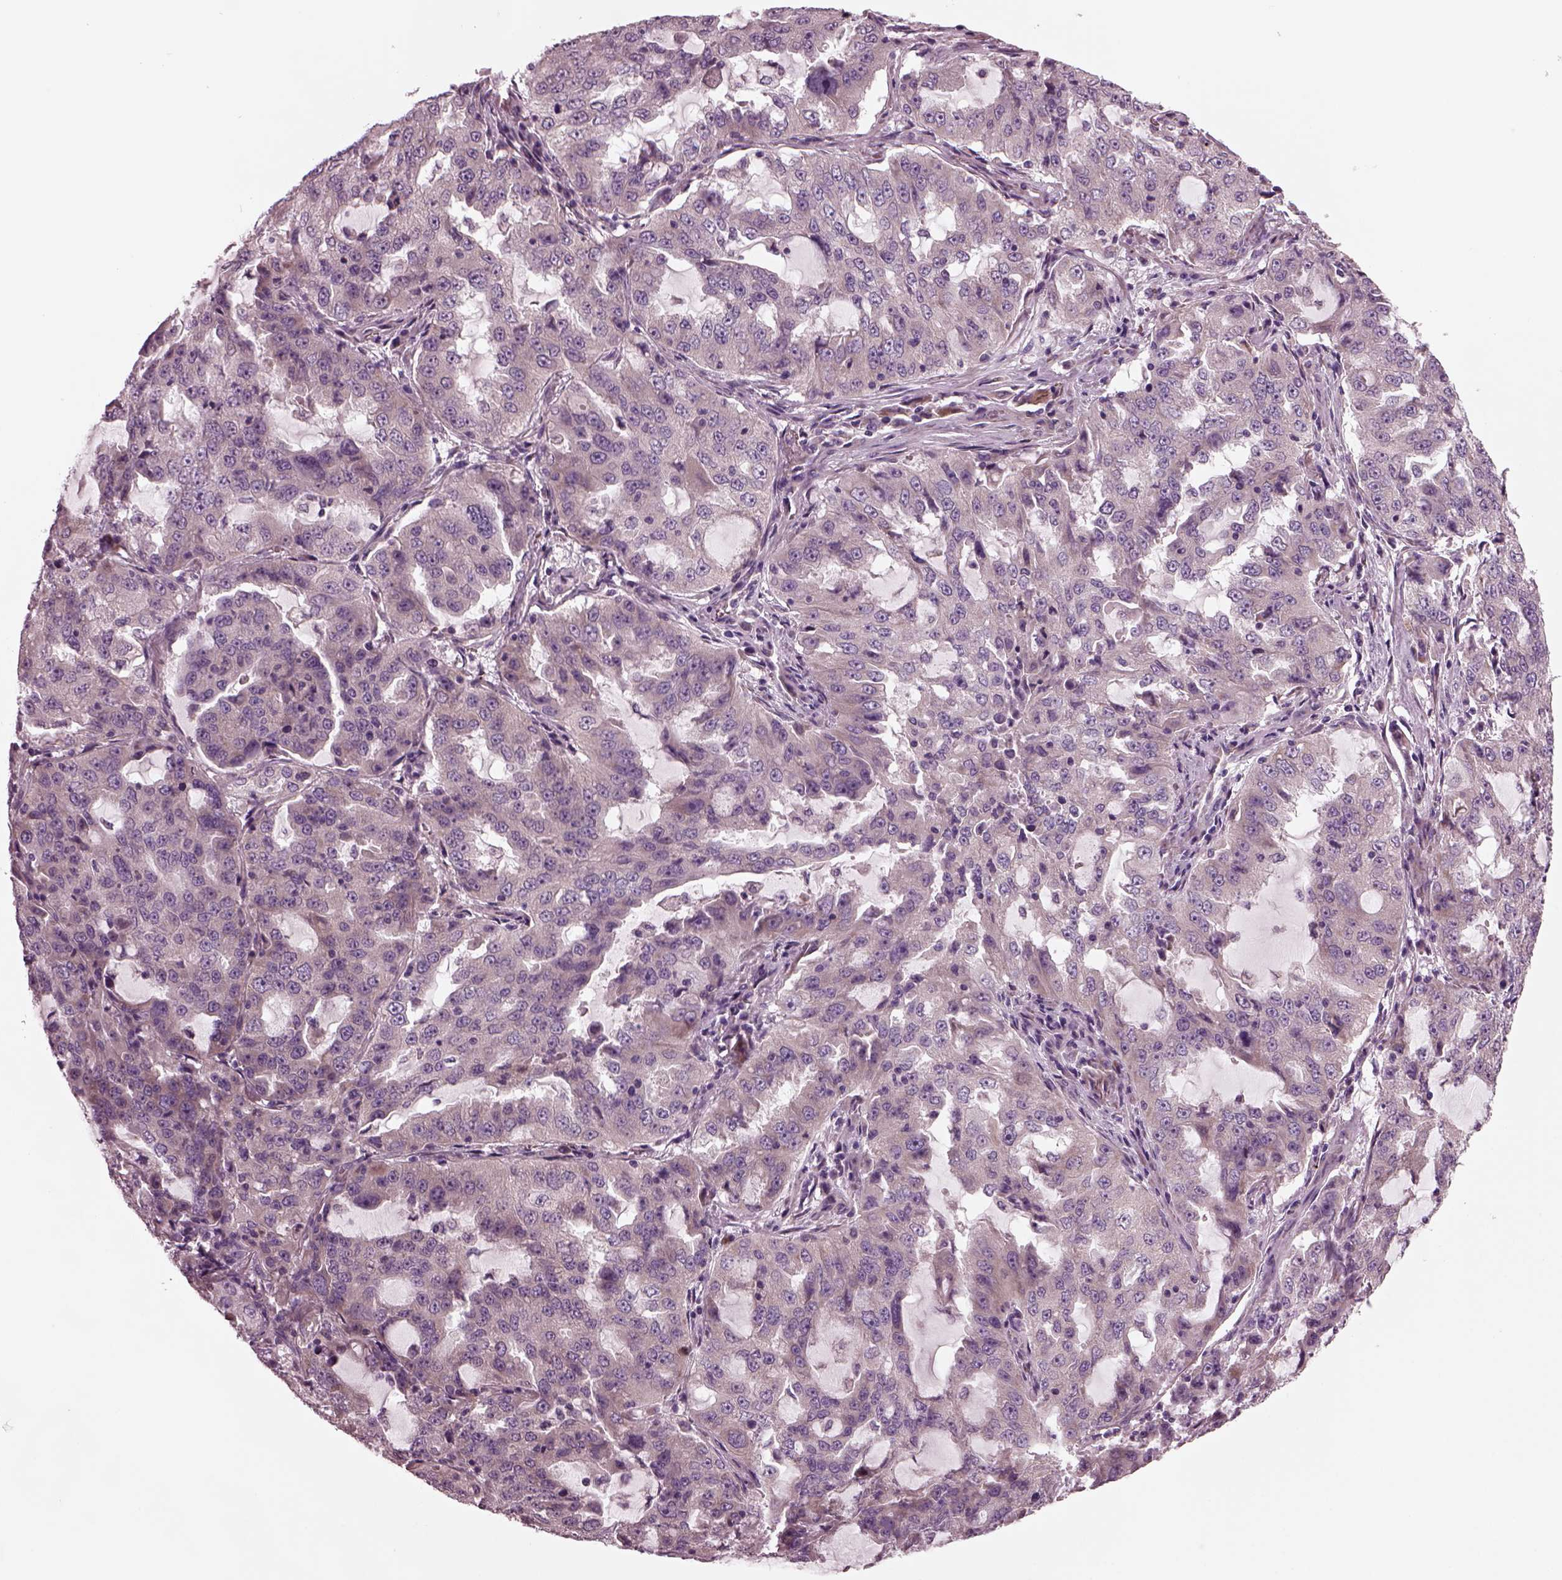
{"staining": {"intensity": "negative", "quantity": "none", "location": "none"}, "tissue": "lung cancer", "cell_type": "Tumor cells", "image_type": "cancer", "snomed": [{"axis": "morphology", "description": "Adenocarcinoma, NOS"}, {"axis": "topography", "description": "Lung"}], "caption": "DAB immunohistochemical staining of lung cancer demonstrates no significant positivity in tumor cells. The staining is performed using DAB (3,3'-diaminobenzidine) brown chromogen with nuclei counter-stained in using hematoxylin.", "gene": "AP4M1", "patient": {"sex": "female", "age": 61}}